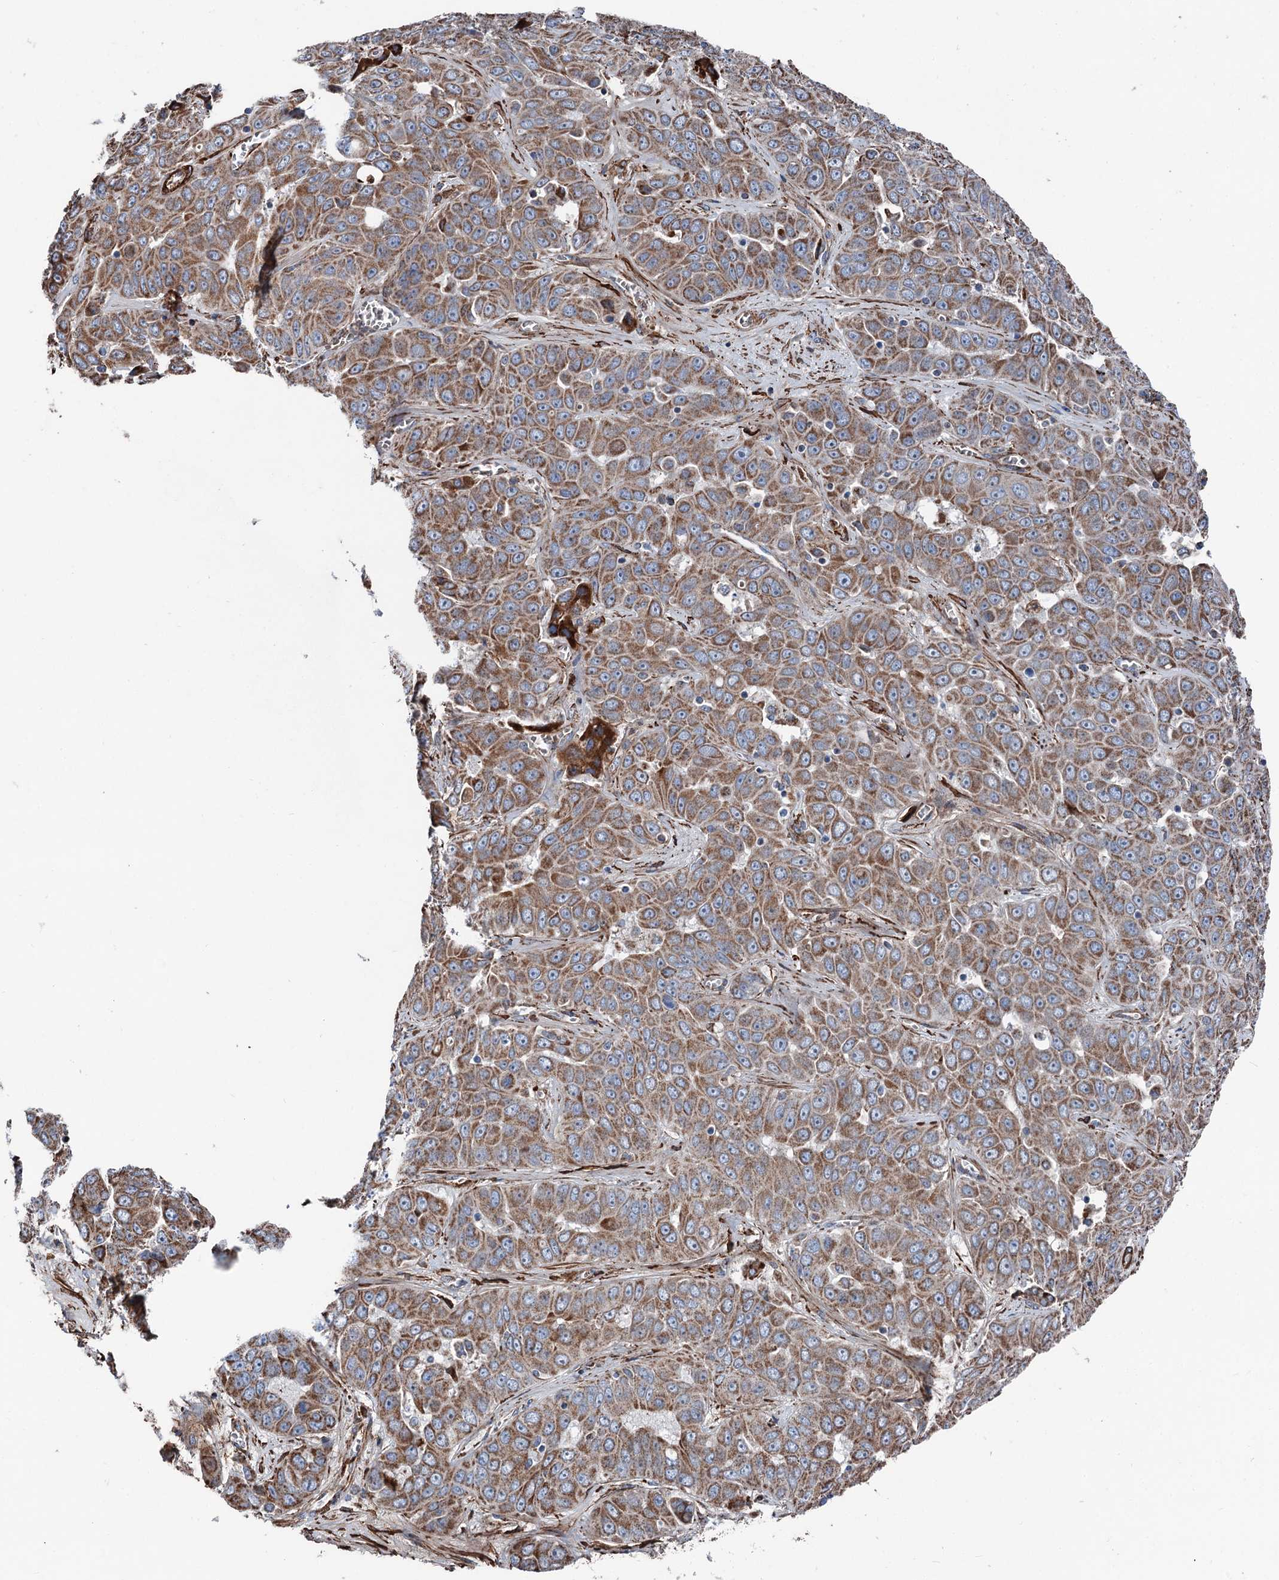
{"staining": {"intensity": "moderate", "quantity": ">75%", "location": "cytoplasmic/membranous"}, "tissue": "liver cancer", "cell_type": "Tumor cells", "image_type": "cancer", "snomed": [{"axis": "morphology", "description": "Cholangiocarcinoma"}, {"axis": "topography", "description": "Liver"}], "caption": "Liver cholangiocarcinoma was stained to show a protein in brown. There is medium levels of moderate cytoplasmic/membranous positivity in about >75% of tumor cells. The staining was performed using DAB to visualize the protein expression in brown, while the nuclei were stained in blue with hematoxylin (Magnification: 20x).", "gene": "DDIAS", "patient": {"sex": "female", "age": 52}}